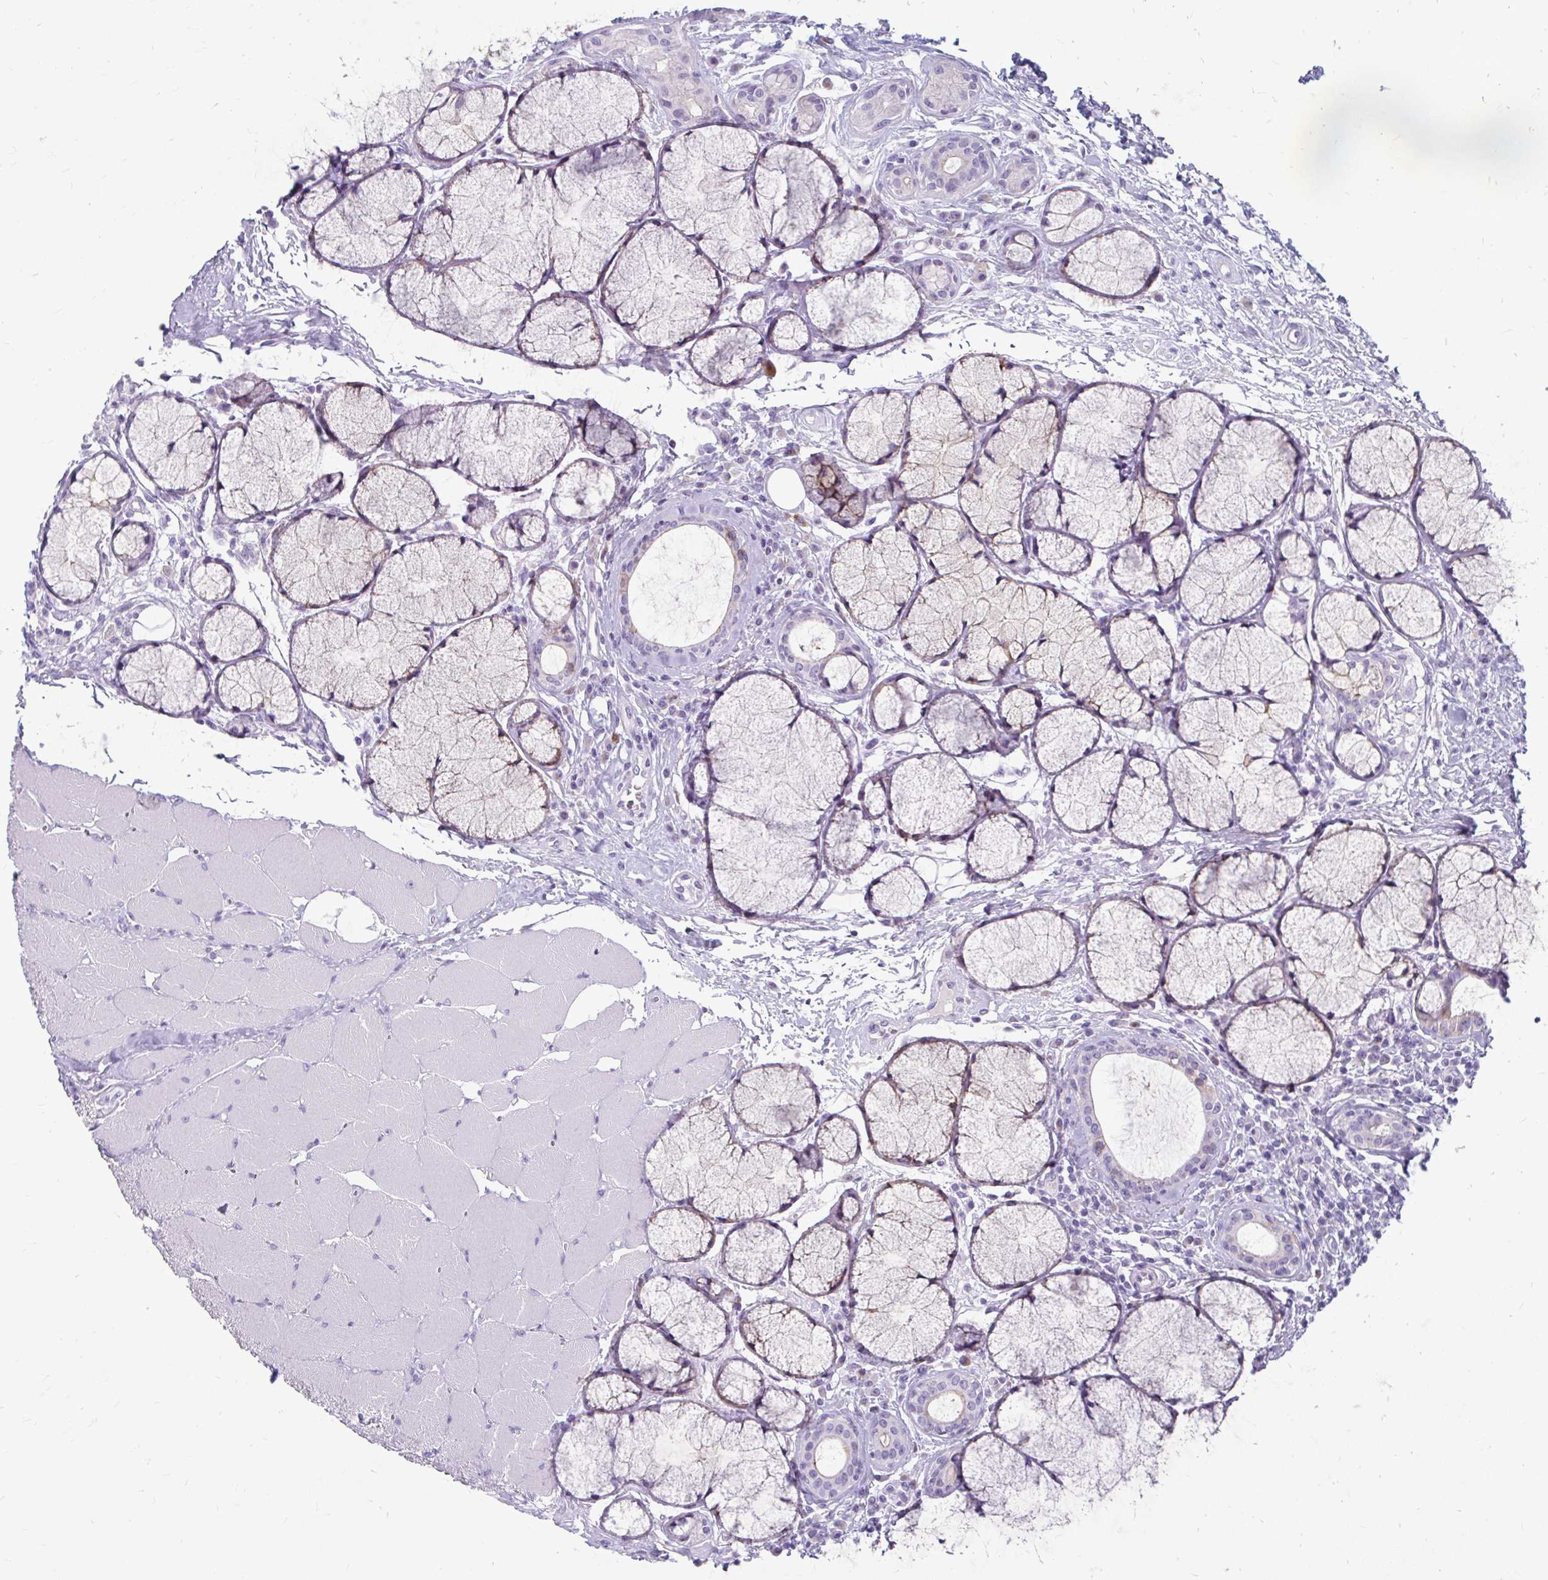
{"staining": {"intensity": "negative", "quantity": "none", "location": "none"}, "tissue": "head and neck cancer", "cell_type": "Tumor cells", "image_type": "cancer", "snomed": [{"axis": "morphology", "description": "Squamous cell carcinoma, NOS"}, {"axis": "topography", "description": "Head-Neck"}], "caption": "The photomicrograph exhibits no significant expression in tumor cells of head and neck cancer.", "gene": "CHIA", "patient": {"sex": "female", "age": 73}}